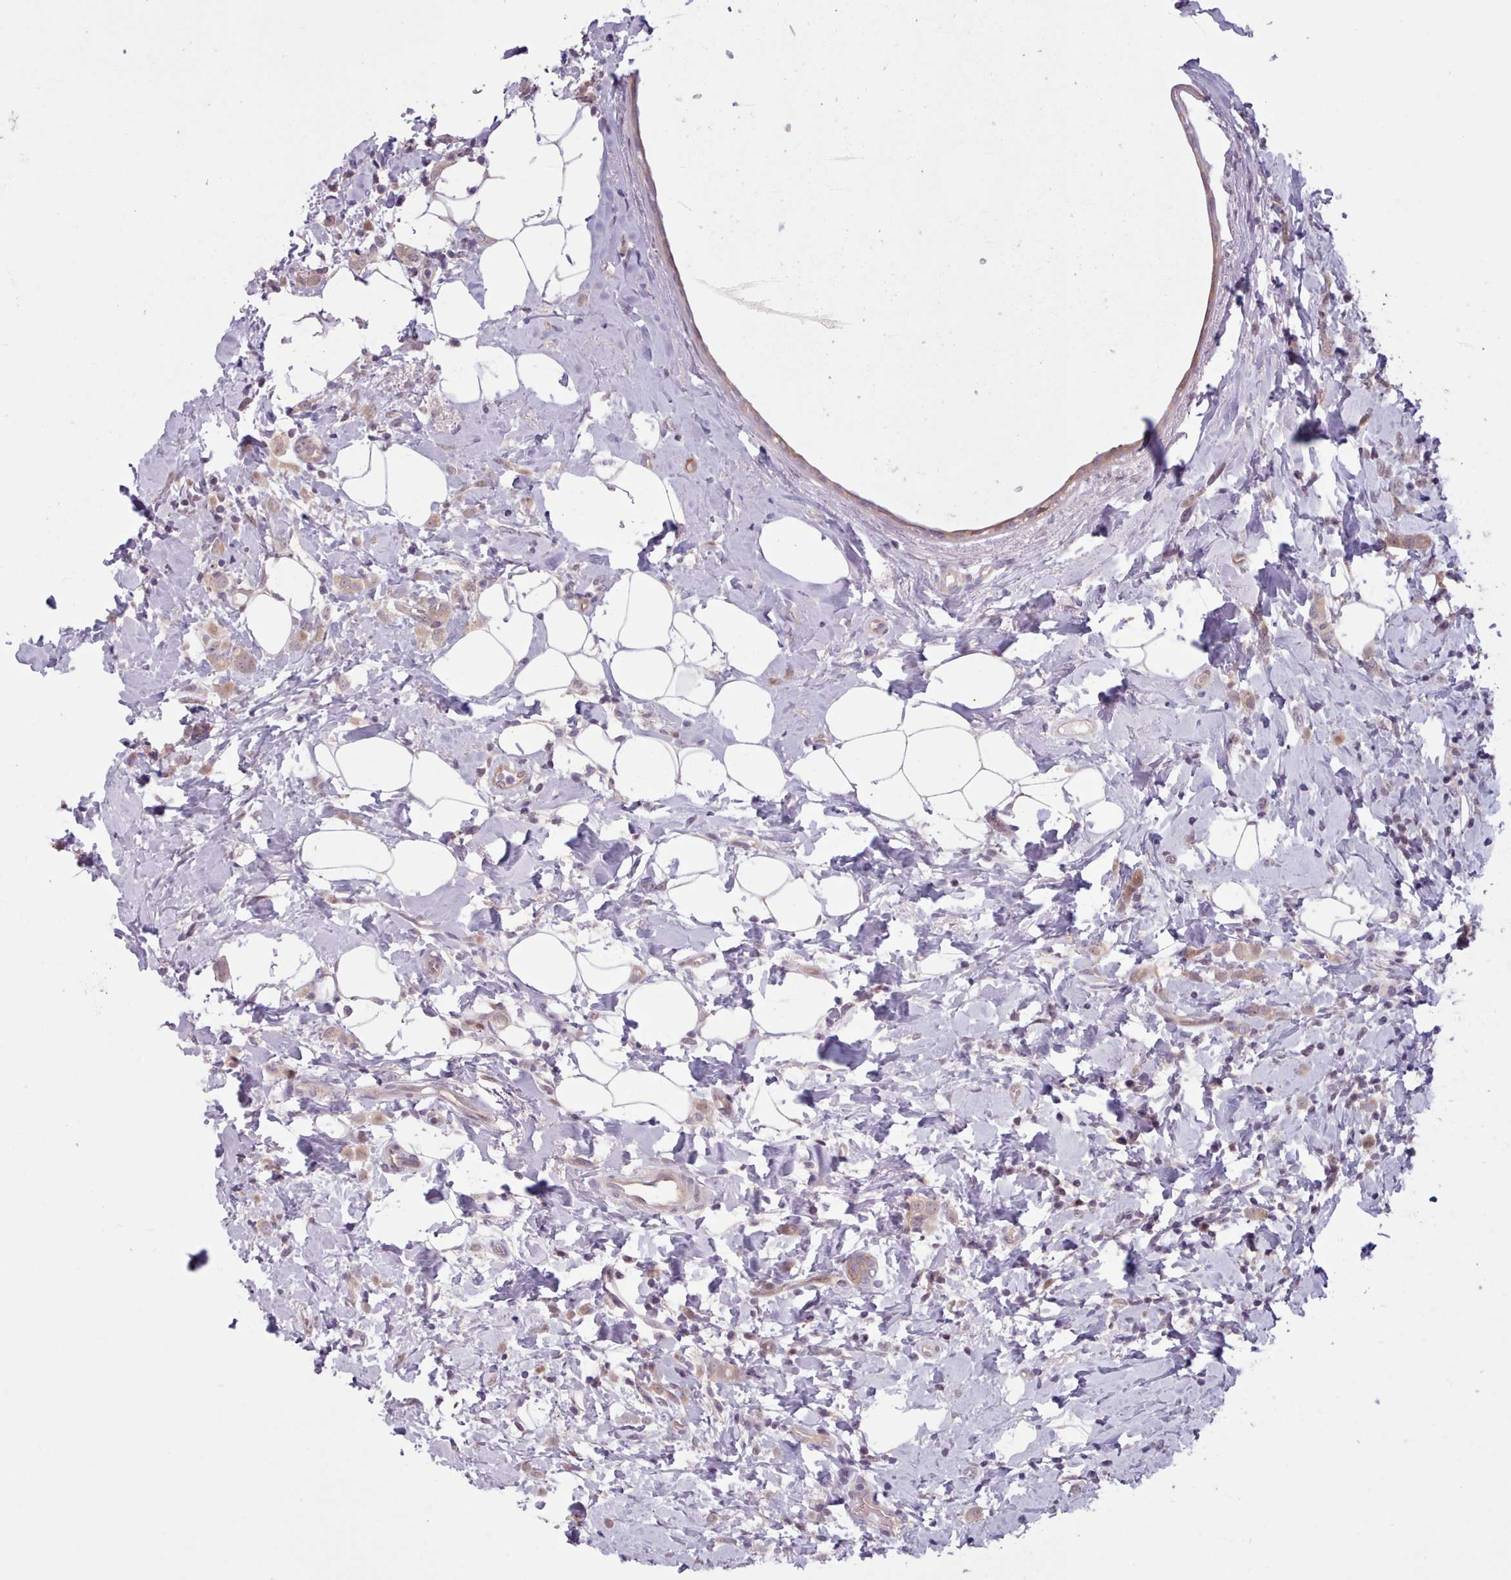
{"staining": {"intensity": "weak", "quantity": "25%-75%", "location": "cytoplasmic/membranous"}, "tissue": "breast cancer", "cell_type": "Tumor cells", "image_type": "cancer", "snomed": [{"axis": "morphology", "description": "Lobular carcinoma"}, {"axis": "topography", "description": "Breast"}], "caption": "High-power microscopy captured an immunohistochemistry histopathology image of lobular carcinoma (breast), revealing weak cytoplasmic/membranous expression in about 25%-75% of tumor cells.", "gene": "KBTBD7", "patient": {"sex": "female", "age": 47}}